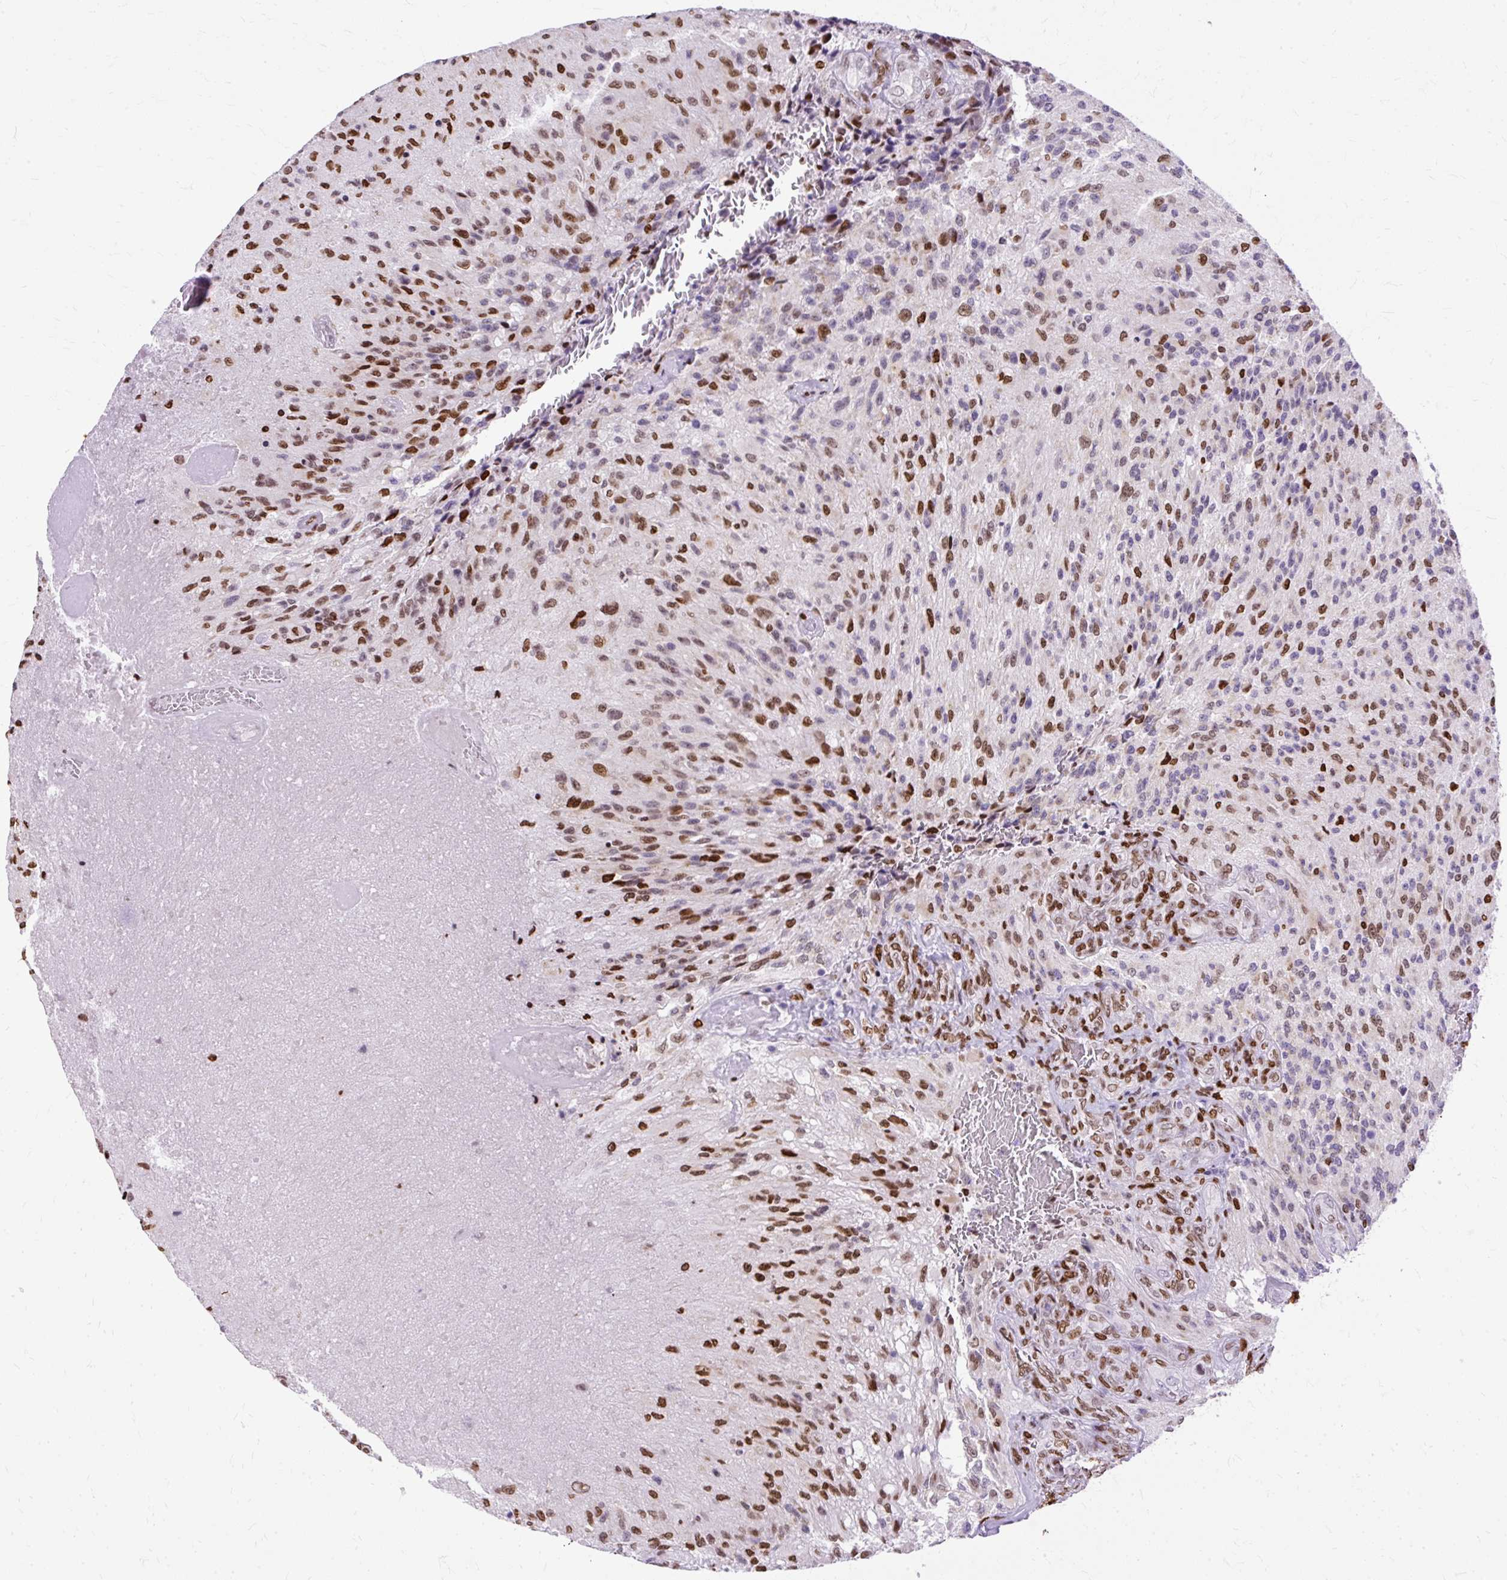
{"staining": {"intensity": "moderate", "quantity": "25%-75%", "location": "nuclear"}, "tissue": "glioma", "cell_type": "Tumor cells", "image_type": "cancer", "snomed": [{"axis": "morphology", "description": "Normal tissue, NOS"}, {"axis": "morphology", "description": "Glioma, malignant, High grade"}, {"axis": "topography", "description": "Cerebral cortex"}], "caption": "High-grade glioma (malignant) tissue shows moderate nuclear expression in approximately 25%-75% of tumor cells, visualized by immunohistochemistry. (brown staining indicates protein expression, while blue staining denotes nuclei).", "gene": "TMEM184C", "patient": {"sex": "male", "age": 56}}